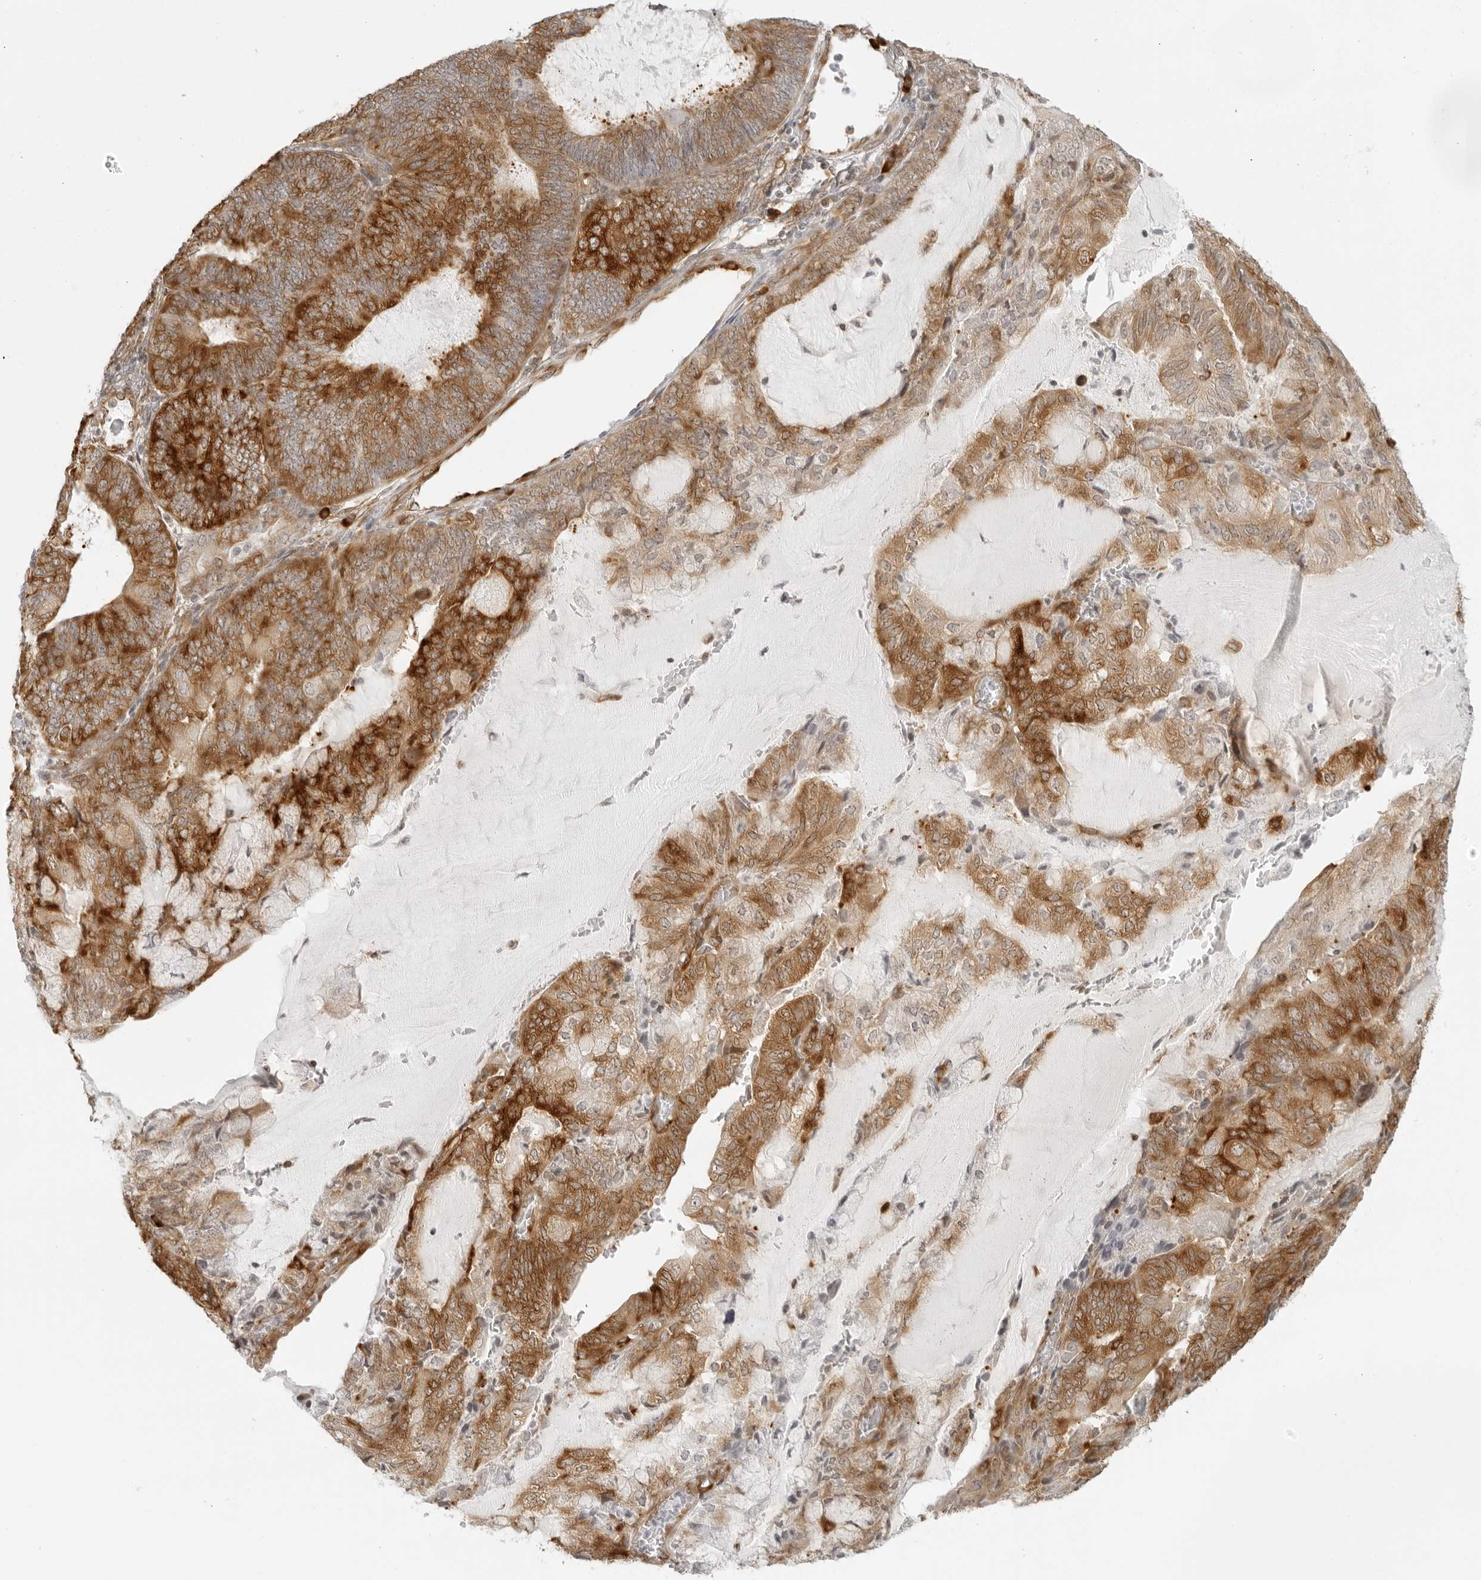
{"staining": {"intensity": "strong", "quantity": ">75%", "location": "cytoplasmic/membranous"}, "tissue": "endometrial cancer", "cell_type": "Tumor cells", "image_type": "cancer", "snomed": [{"axis": "morphology", "description": "Adenocarcinoma, NOS"}, {"axis": "topography", "description": "Endometrium"}], "caption": "Protein expression analysis of human endometrial adenocarcinoma reveals strong cytoplasmic/membranous positivity in about >75% of tumor cells.", "gene": "EIF4G1", "patient": {"sex": "female", "age": 81}}